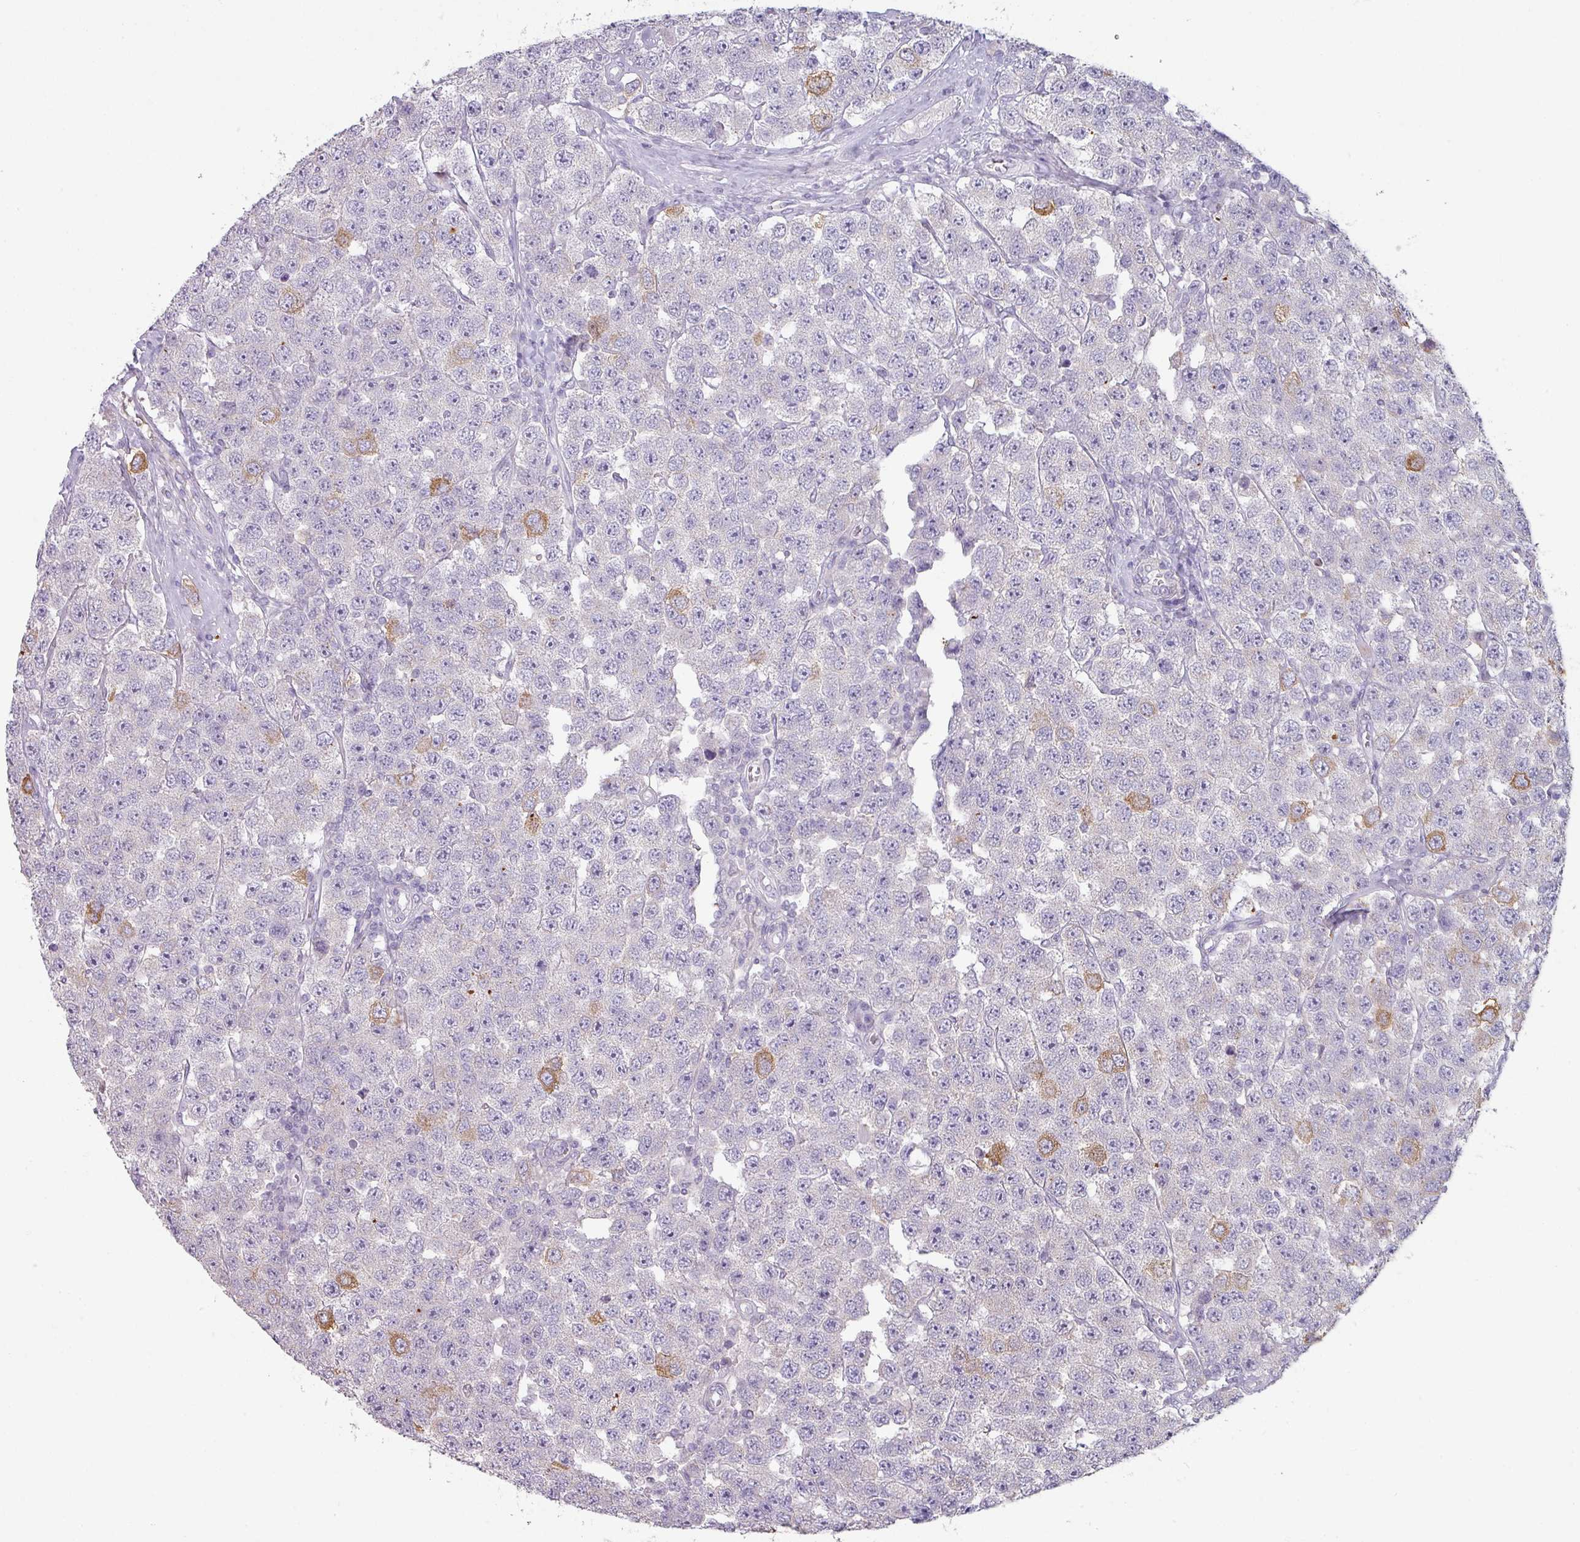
{"staining": {"intensity": "moderate", "quantity": "<25%", "location": "cytoplasmic/membranous"}, "tissue": "testis cancer", "cell_type": "Tumor cells", "image_type": "cancer", "snomed": [{"axis": "morphology", "description": "Seminoma, NOS"}, {"axis": "topography", "description": "Testis"}], "caption": "Testis cancer stained with a brown dye shows moderate cytoplasmic/membranous positive staining in approximately <25% of tumor cells.", "gene": "MAGEC3", "patient": {"sex": "male", "age": 28}}